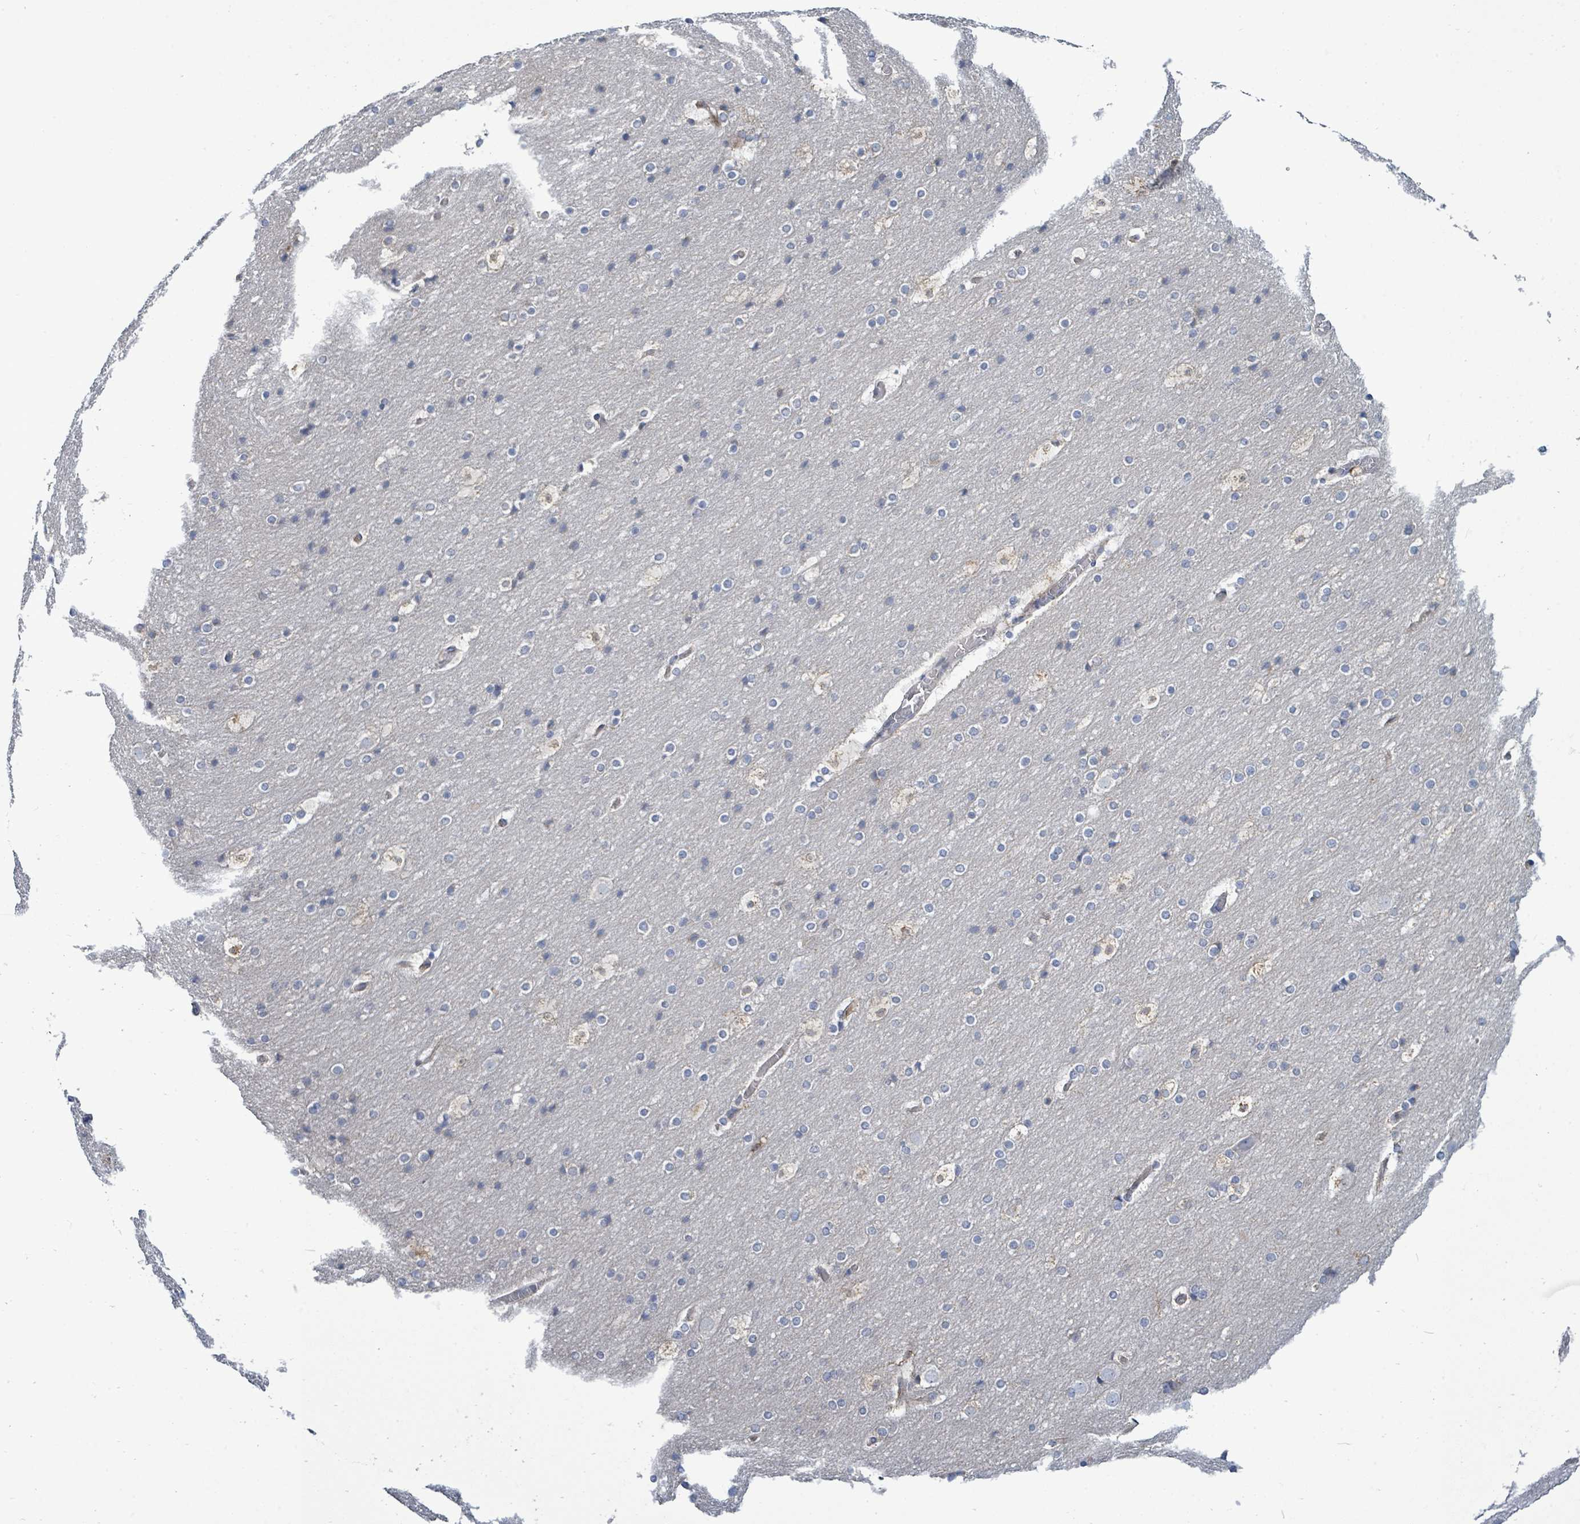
{"staining": {"intensity": "moderate", "quantity": "<25%", "location": "cytoplasmic/membranous"}, "tissue": "cerebral cortex", "cell_type": "Endothelial cells", "image_type": "normal", "snomed": [{"axis": "morphology", "description": "Normal tissue, NOS"}, {"axis": "topography", "description": "Cerebral cortex"}], "caption": "Immunohistochemistry (IHC) histopathology image of normal cerebral cortex: human cerebral cortex stained using immunohistochemistry (IHC) reveals low levels of moderate protein expression localized specifically in the cytoplasmic/membranous of endothelial cells, appearing as a cytoplasmic/membranous brown color.", "gene": "SIRPB1", "patient": {"sex": "male", "age": 57}}